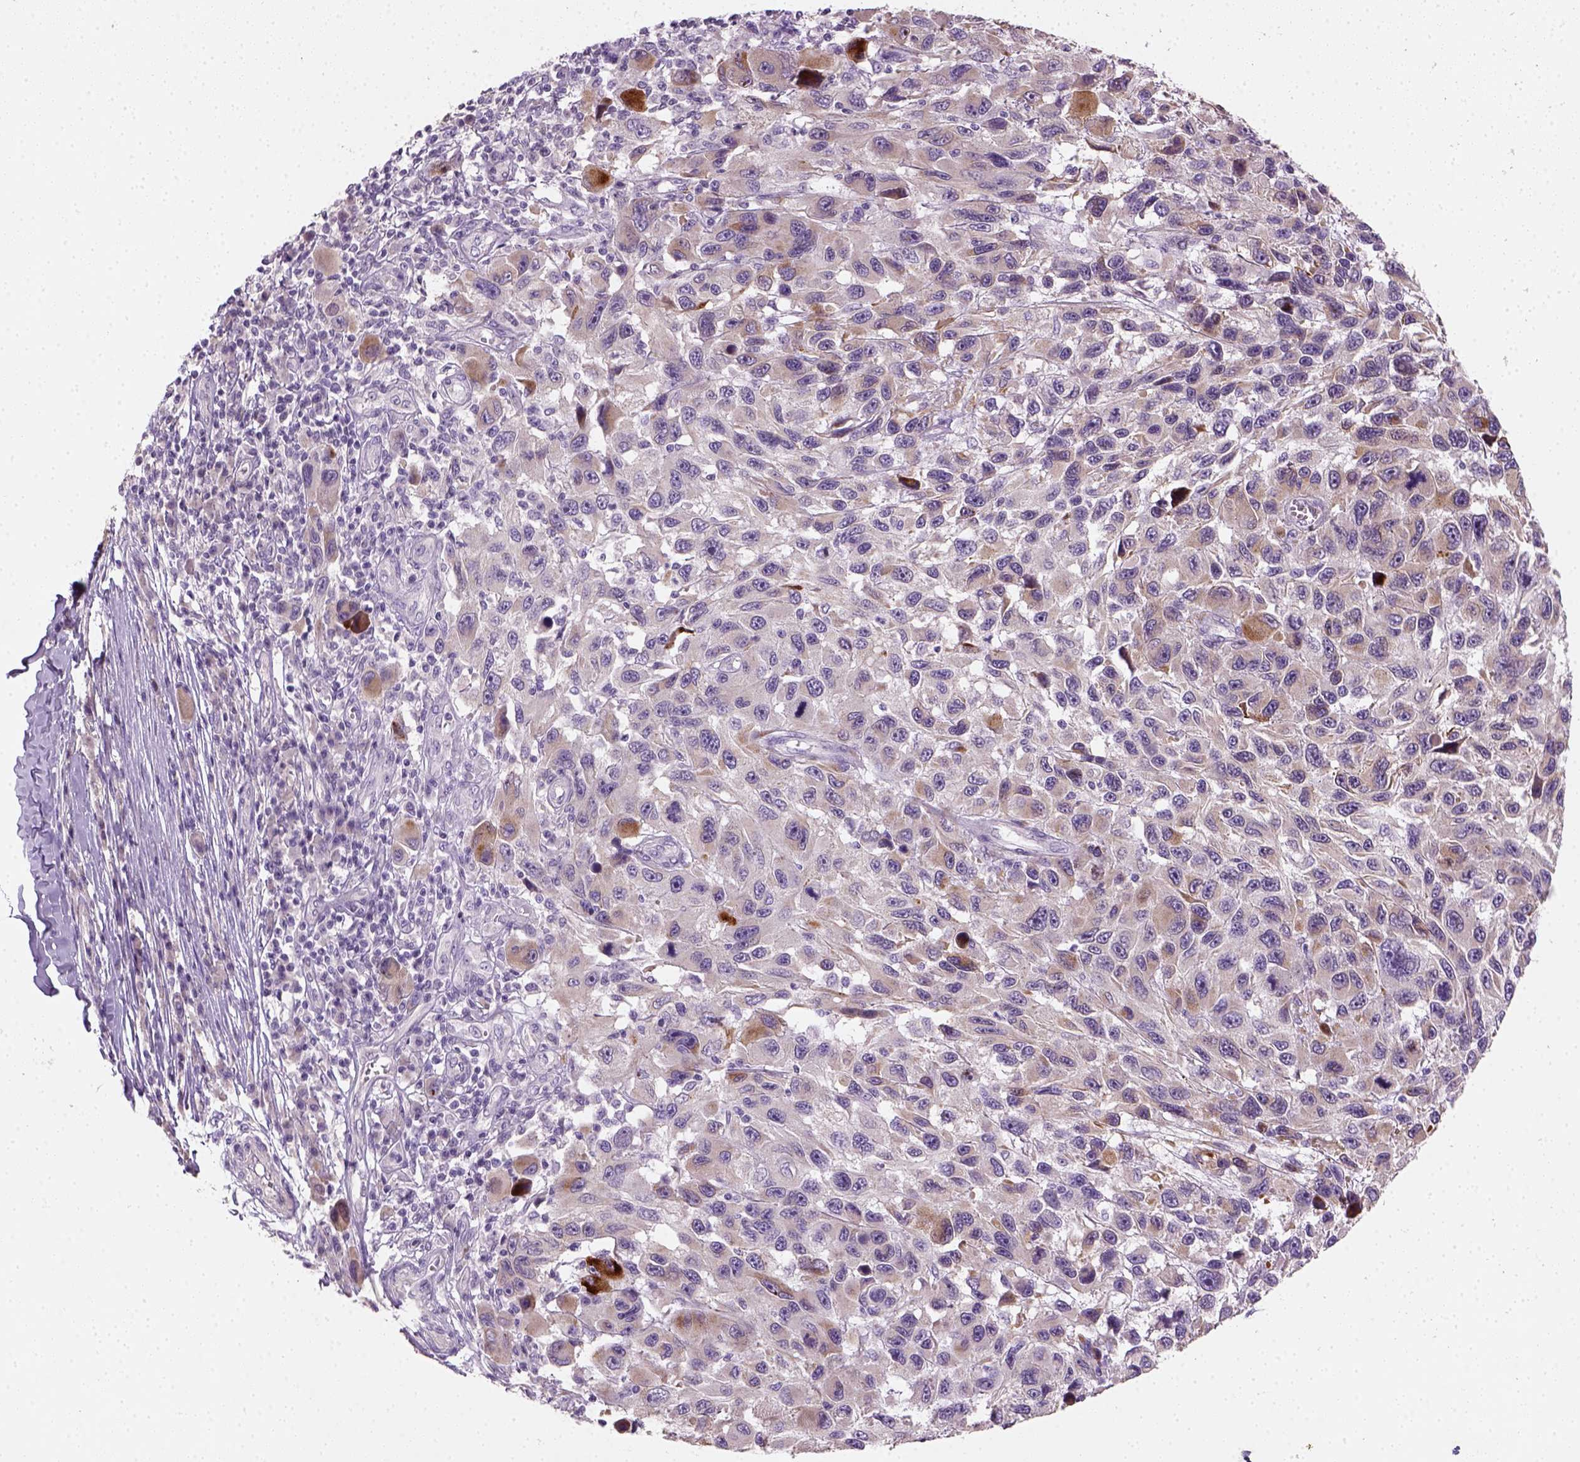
{"staining": {"intensity": "weak", "quantity": ">75%", "location": "cytoplasmic/membranous"}, "tissue": "melanoma", "cell_type": "Tumor cells", "image_type": "cancer", "snomed": [{"axis": "morphology", "description": "Malignant melanoma, NOS"}, {"axis": "topography", "description": "Skin"}], "caption": "Immunohistochemistry of human melanoma exhibits low levels of weak cytoplasmic/membranous staining in approximately >75% of tumor cells. The protein is shown in brown color, while the nuclei are stained blue.", "gene": "NUDT6", "patient": {"sex": "male", "age": 53}}